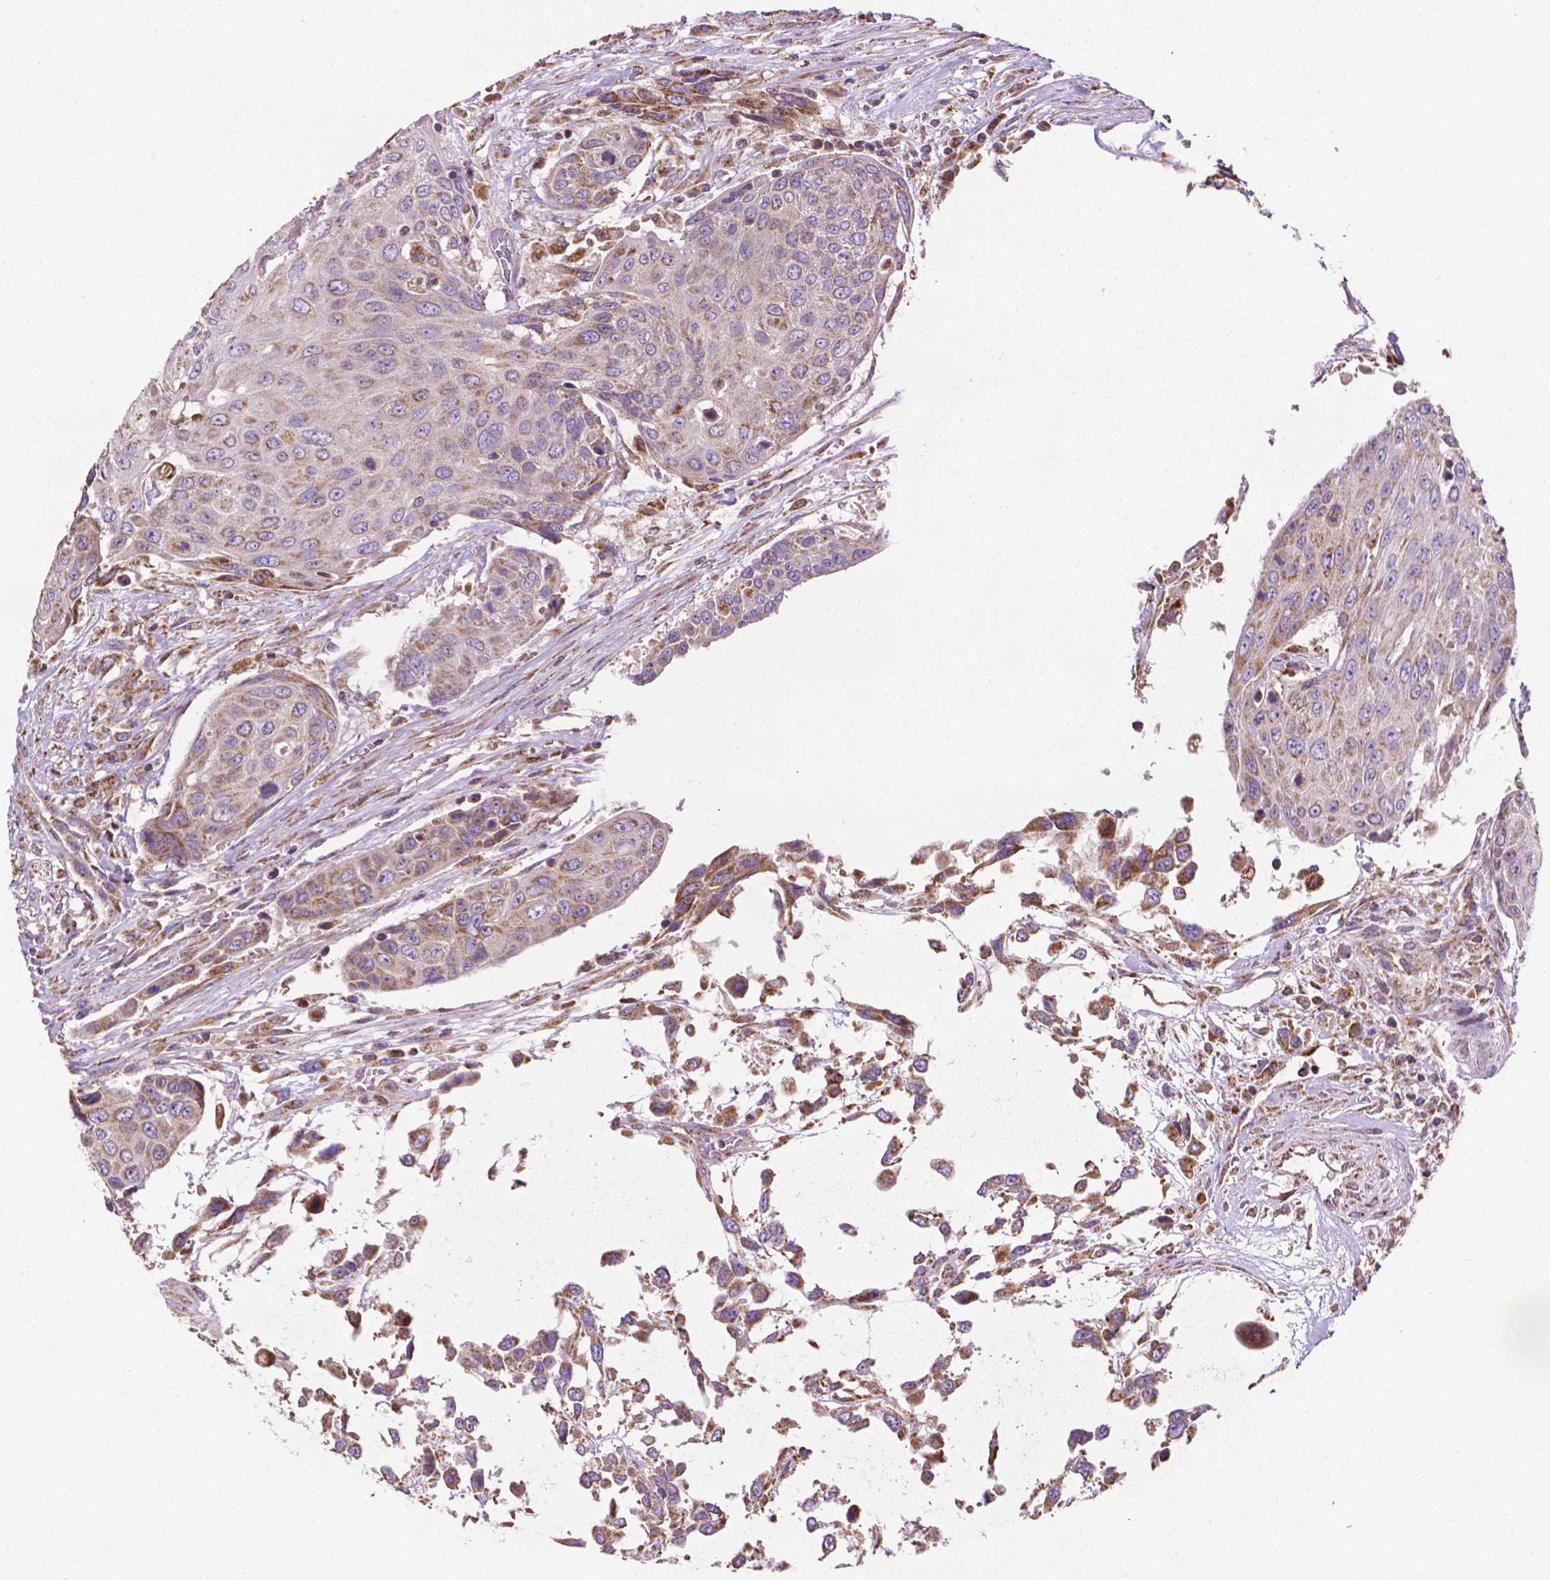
{"staining": {"intensity": "strong", "quantity": "25%-75%", "location": "cytoplasmic/membranous"}, "tissue": "urothelial cancer", "cell_type": "Tumor cells", "image_type": "cancer", "snomed": [{"axis": "morphology", "description": "Urothelial carcinoma, High grade"}, {"axis": "topography", "description": "Urinary bladder"}], "caption": "The image displays staining of high-grade urothelial carcinoma, revealing strong cytoplasmic/membranous protein staining (brown color) within tumor cells.", "gene": "ILVBL", "patient": {"sex": "female", "age": 70}}